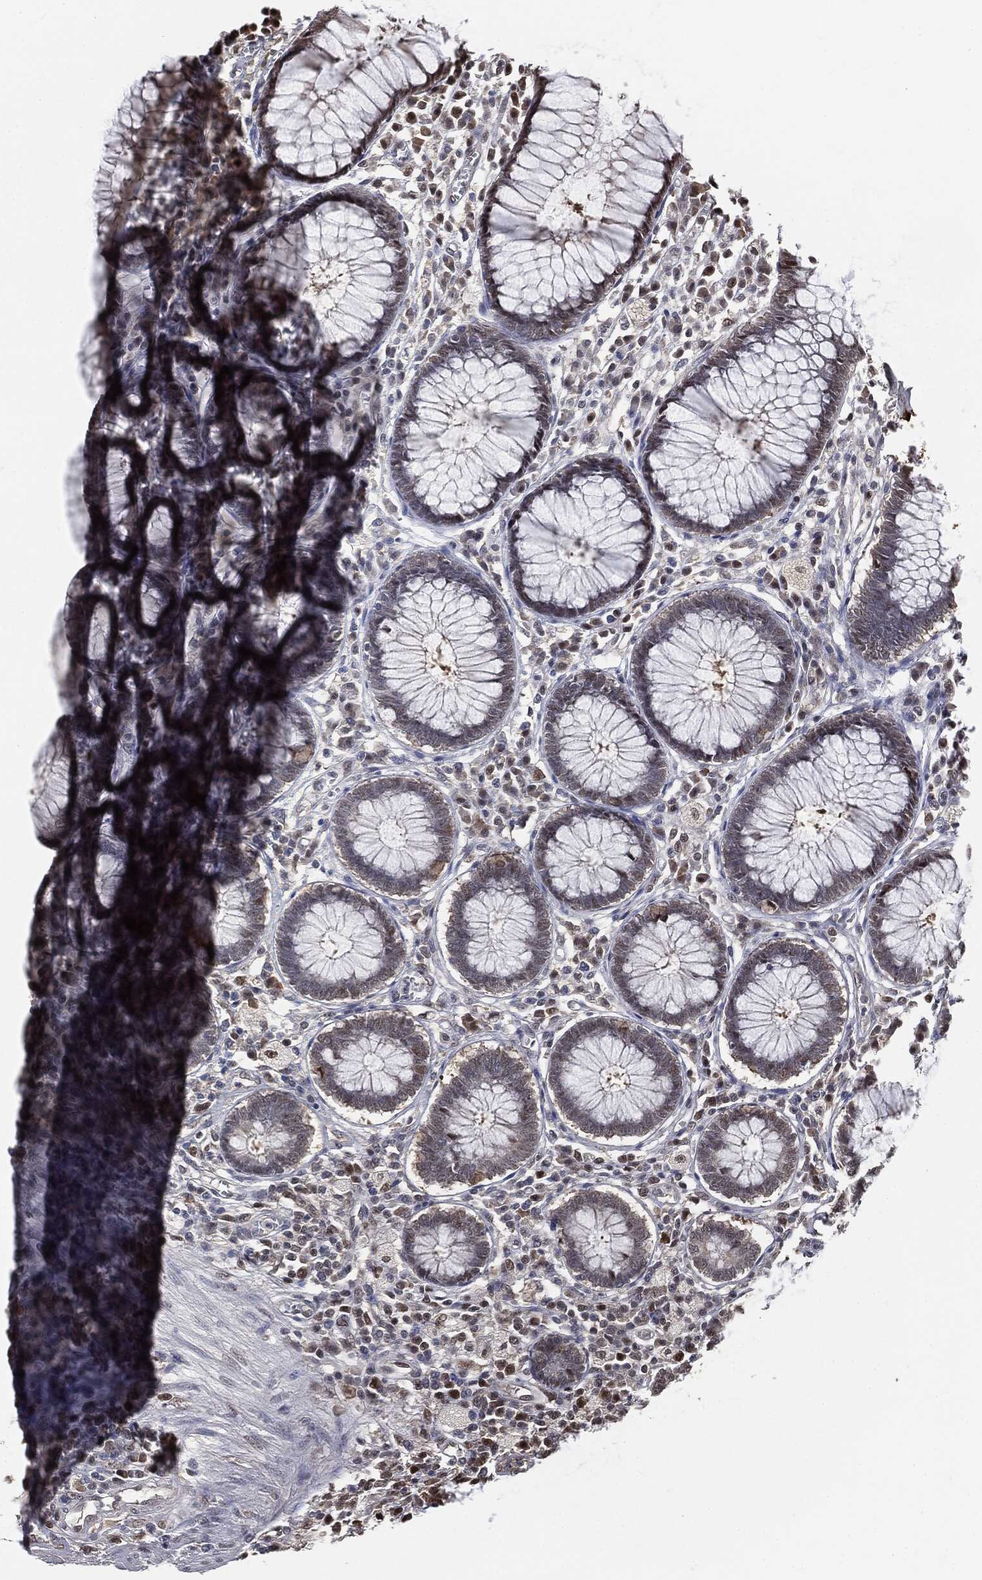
{"staining": {"intensity": "moderate", "quantity": ">75%", "location": "nuclear"}, "tissue": "colon", "cell_type": "Endothelial cells", "image_type": "normal", "snomed": [{"axis": "morphology", "description": "Normal tissue, NOS"}, {"axis": "topography", "description": "Colon"}], "caption": "The image displays staining of normal colon, revealing moderate nuclear protein staining (brown color) within endothelial cells.", "gene": "SHLD2", "patient": {"sex": "male", "age": 65}}